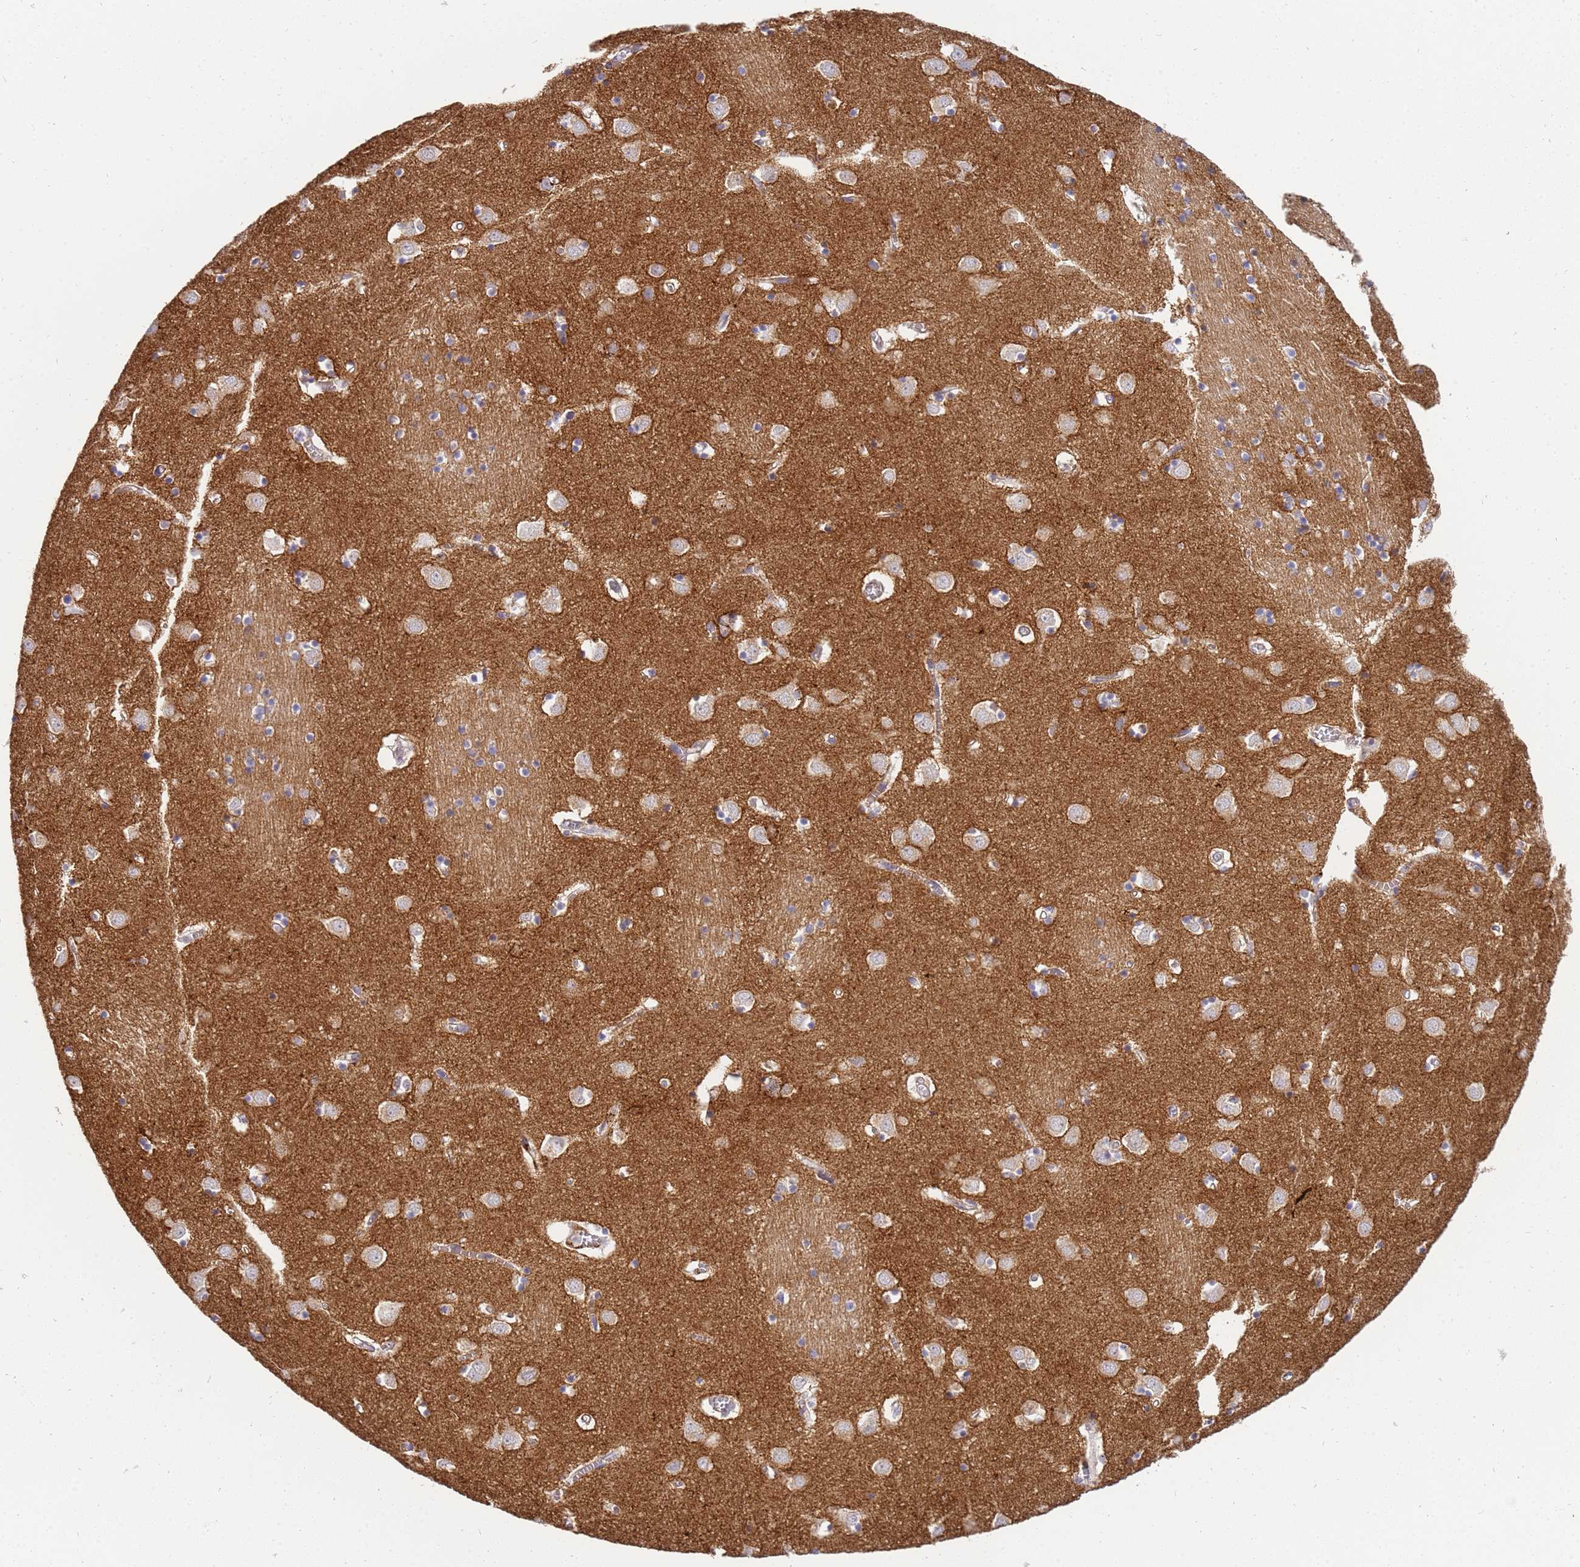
{"staining": {"intensity": "negative", "quantity": "none", "location": "none"}, "tissue": "caudate", "cell_type": "Glial cells", "image_type": "normal", "snomed": [{"axis": "morphology", "description": "Normal tissue, NOS"}, {"axis": "topography", "description": "Lateral ventricle wall"}], "caption": "Glial cells are negative for protein expression in benign human caudate. (Brightfield microscopy of DAB (3,3'-diaminobenzidine) immunohistochemistry at high magnification).", "gene": "NMUR2", "patient": {"sex": "male", "age": 70}}